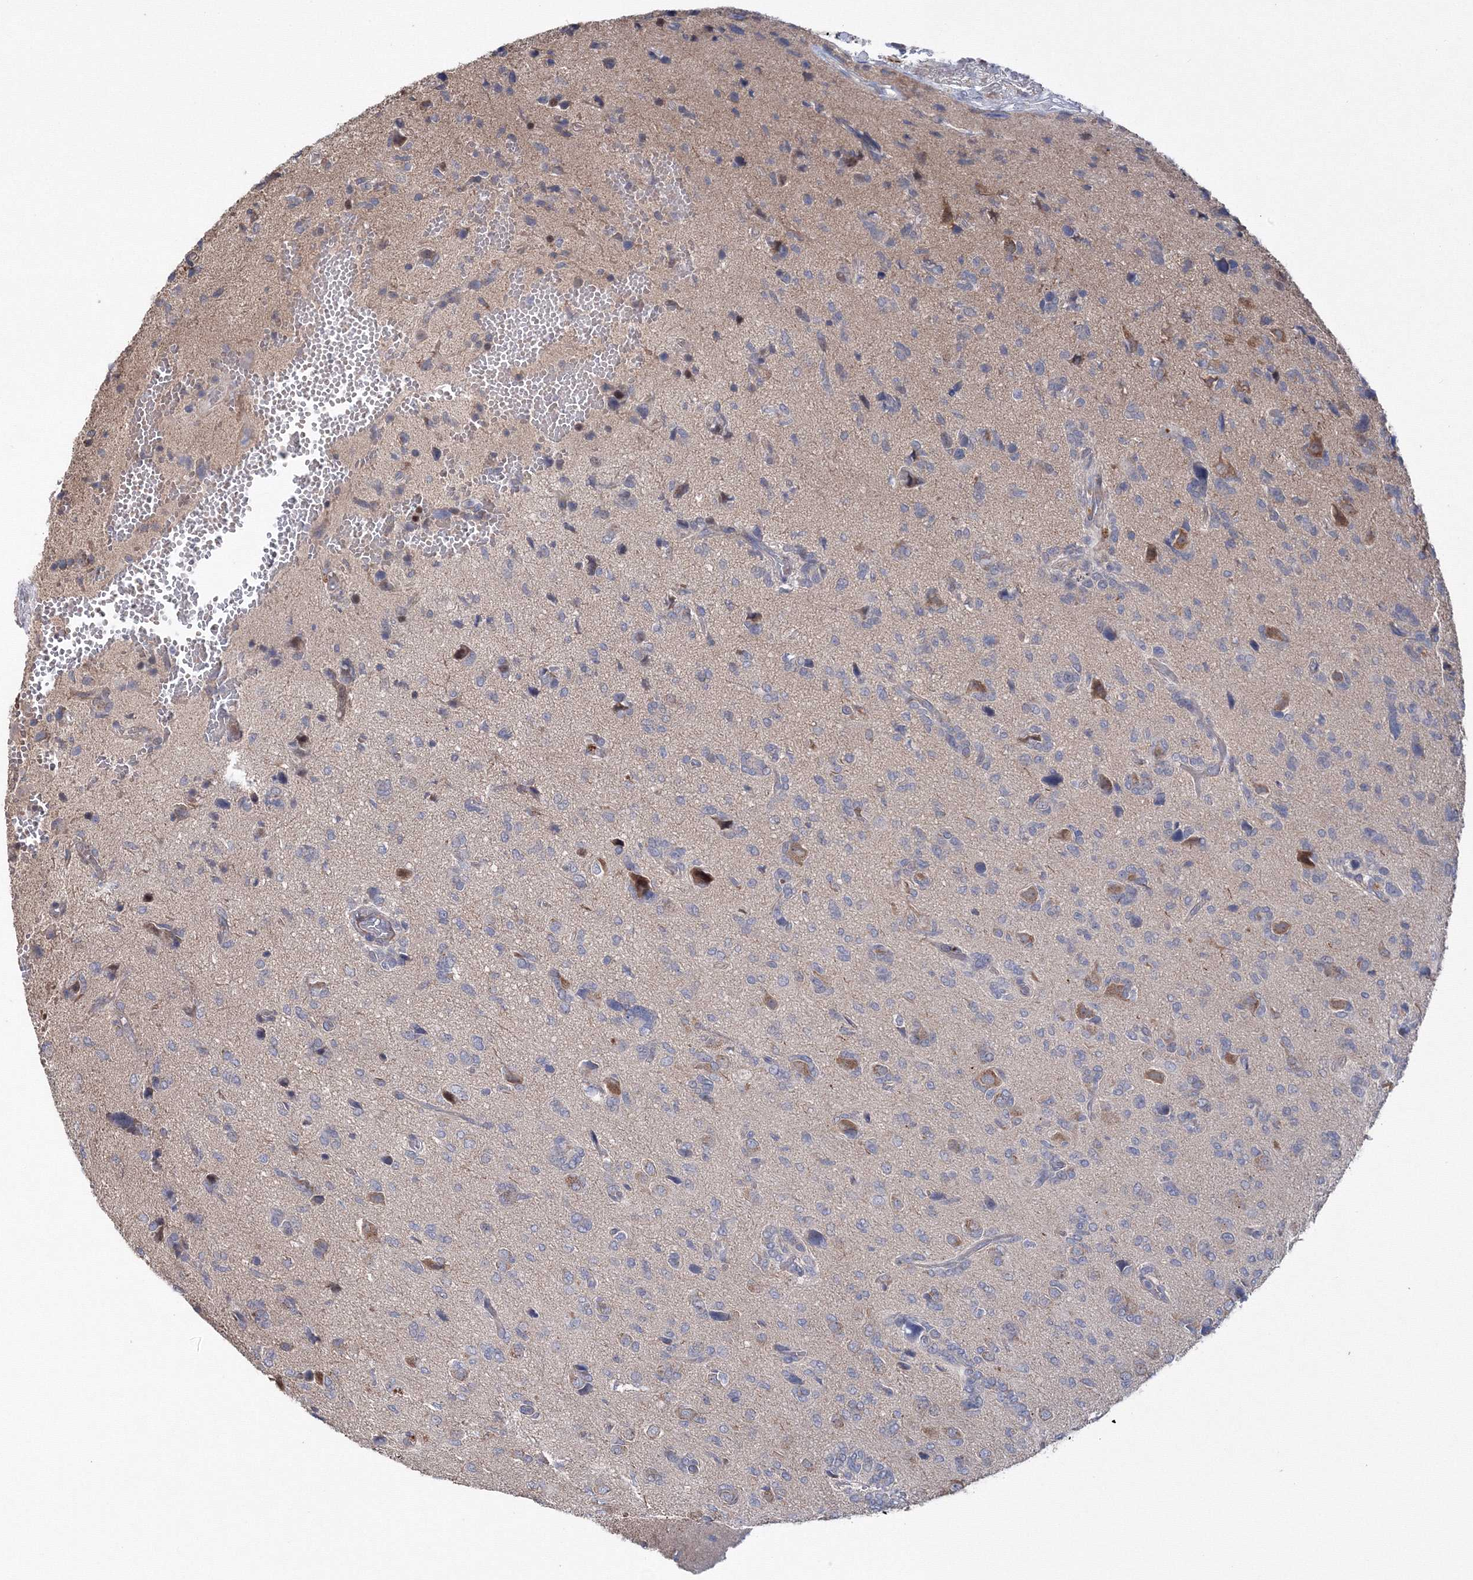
{"staining": {"intensity": "negative", "quantity": "none", "location": "none"}, "tissue": "glioma", "cell_type": "Tumor cells", "image_type": "cancer", "snomed": [{"axis": "morphology", "description": "Glioma, malignant, High grade"}, {"axis": "topography", "description": "Brain"}], "caption": "Immunohistochemistry micrograph of human glioma stained for a protein (brown), which reveals no expression in tumor cells.", "gene": "PPP2R2B", "patient": {"sex": "female", "age": 59}}